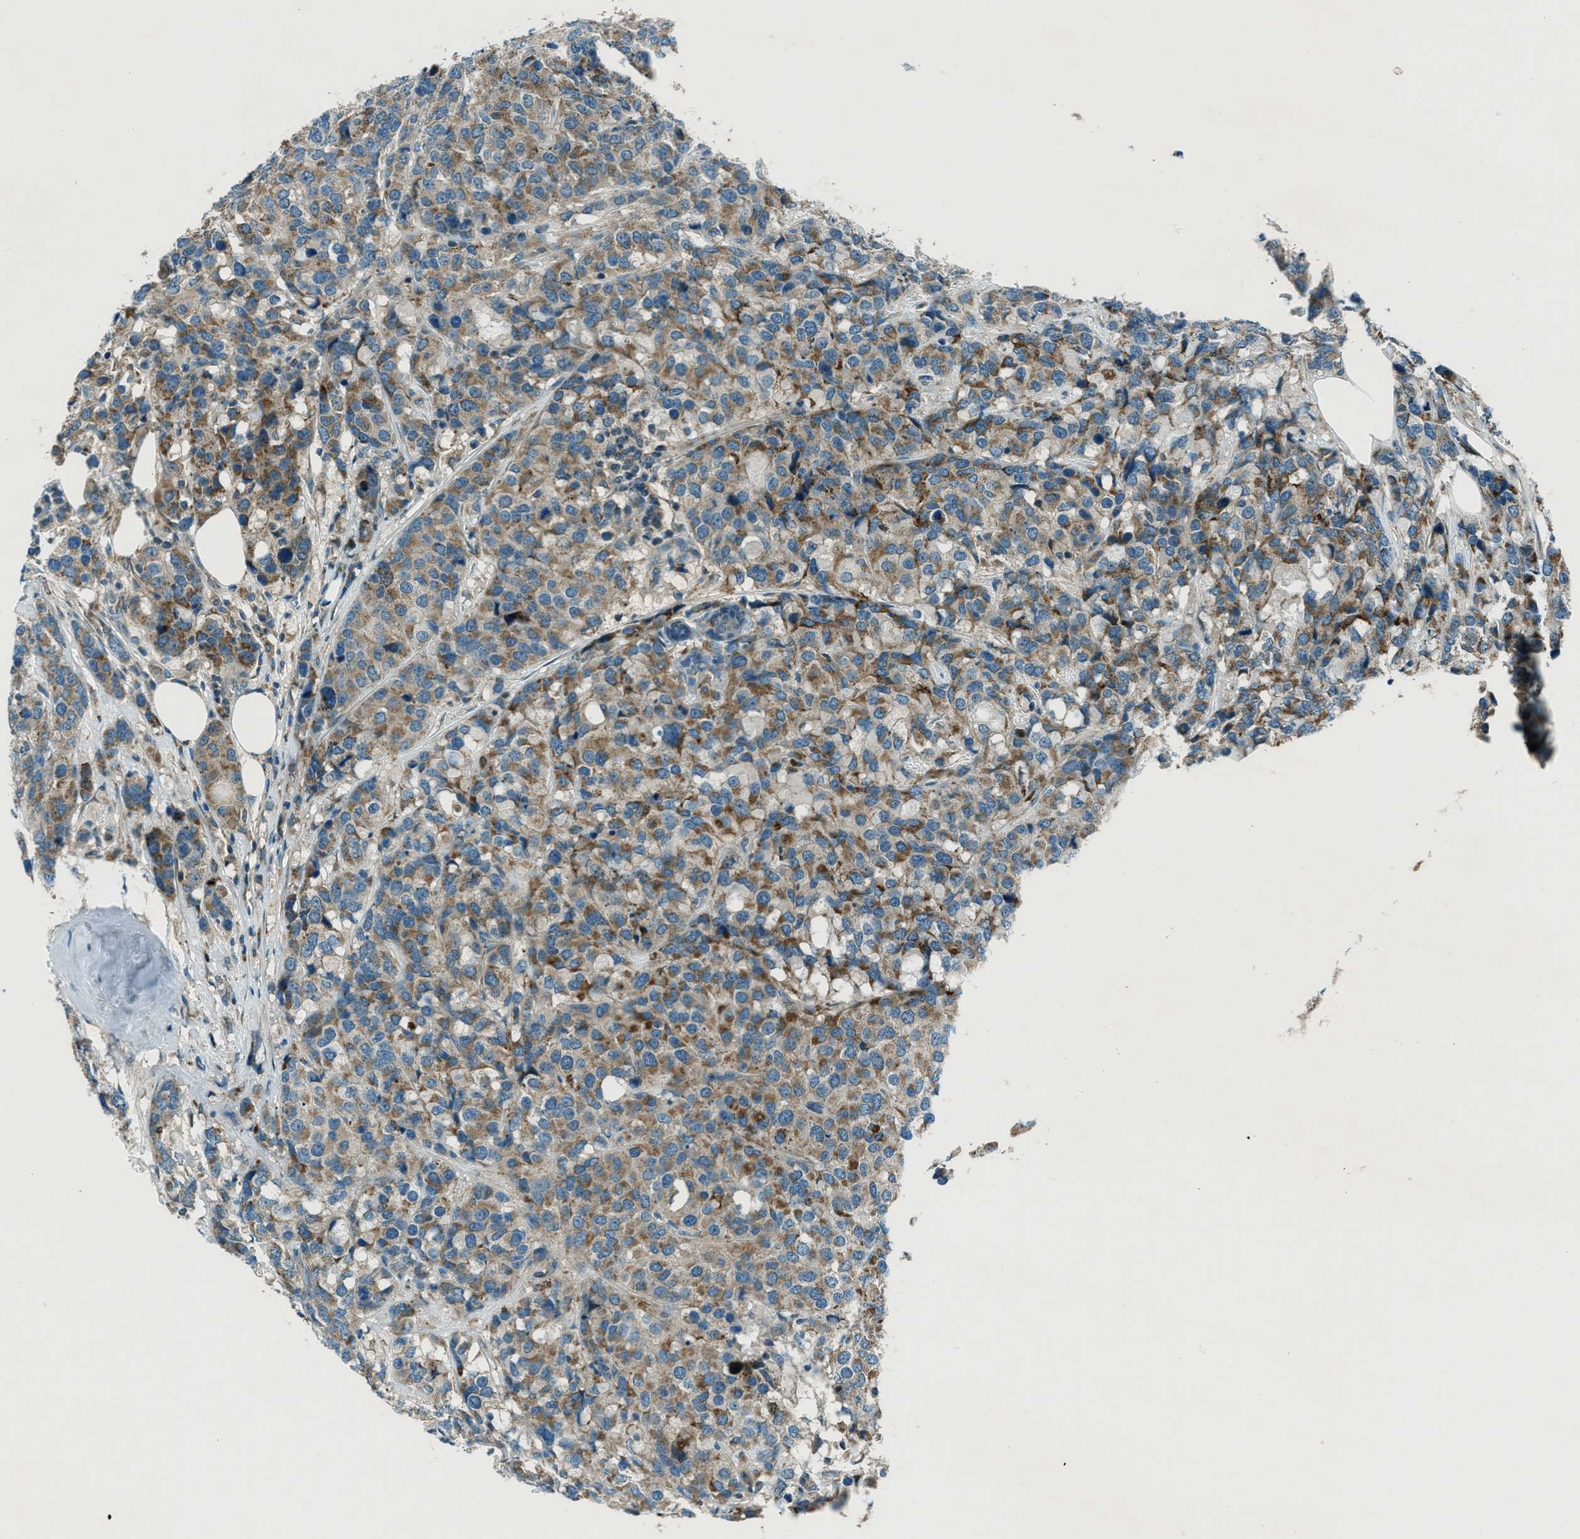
{"staining": {"intensity": "moderate", "quantity": ">75%", "location": "cytoplasmic/membranous"}, "tissue": "breast cancer", "cell_type": "Tumor cells", "image_type": "cancer", "snomed": [{"axis": "morphology", "description": "Lobular carcinoma"}, {"axis": "topography", "description": "Breast"}], "caption": "Immunohistochemical staining of lobular carcinoma (breast) exhibits moderate cytoplasmic/membranous protein positivity in about >75% of tumor cells. (IHC, brightfield microscopy, high magnification).", "gene": "FAR1", "patient": {"sex": "female", "age": 59}}